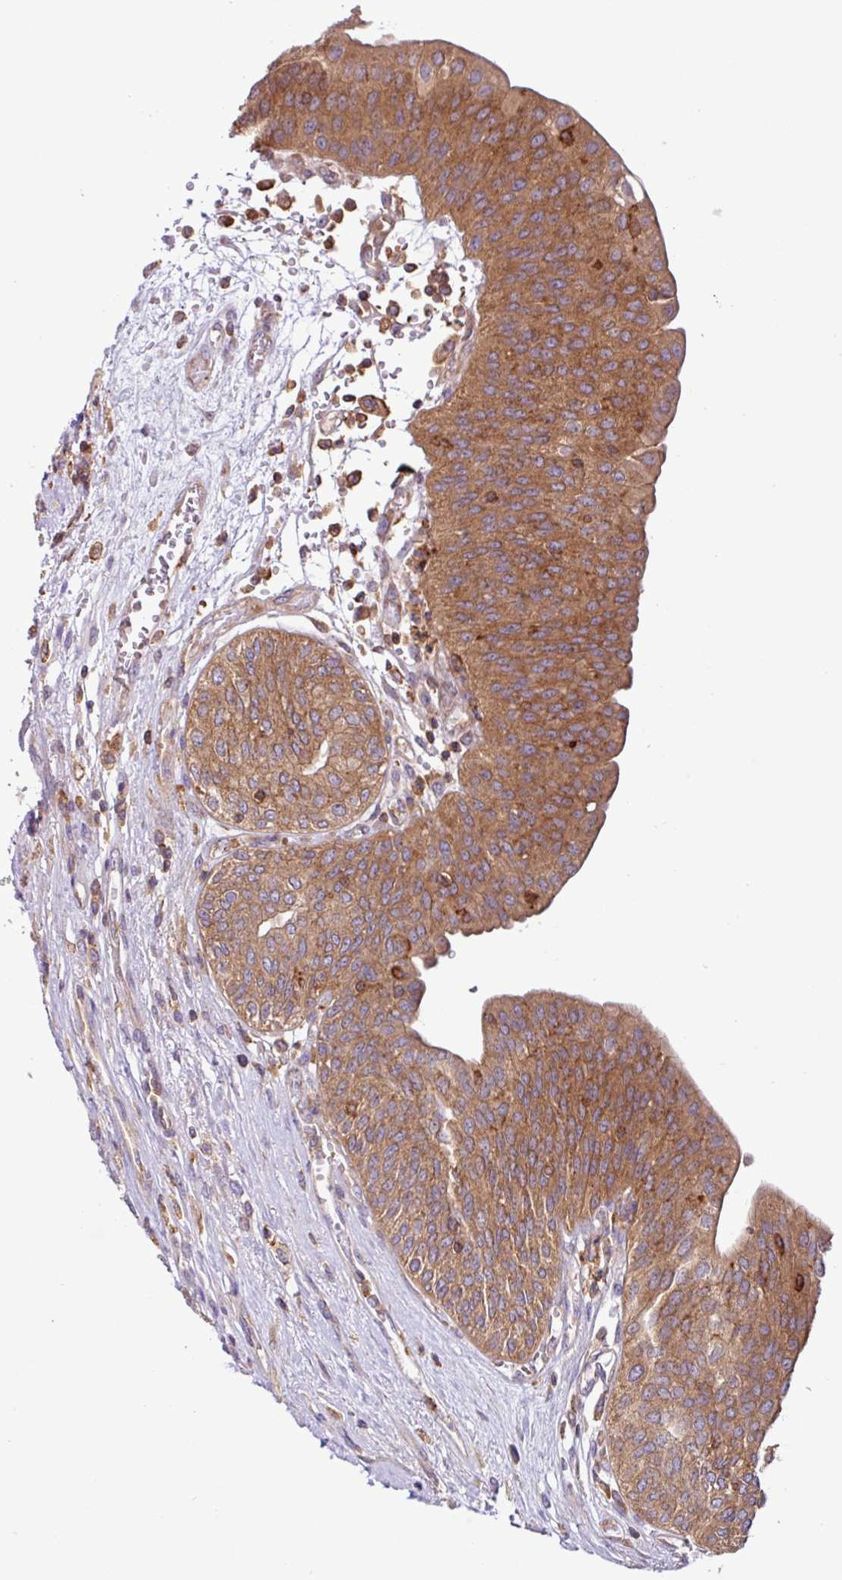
{"staining": {"intensity": "moderate", "quantity": ">75%", "location": "cytoplasmic/membranous"}, "tissue": "urothelial cancer", "cell_type": "Tumor cells", "image_type": "cancer", "snomed": [{"axis": "morphology", "description": "Urothelial carcinoma, High grade"}, {"axis": "topography", "description": "Urinary bladder"}], "caption": "Protein staining of urothelial cancer tissue shows moderate cytoplasmic/membranous expression in approximately >75% of tumor cells.", "gene": "ACTR3", "patient": {"sex": "female", "age": 79}}